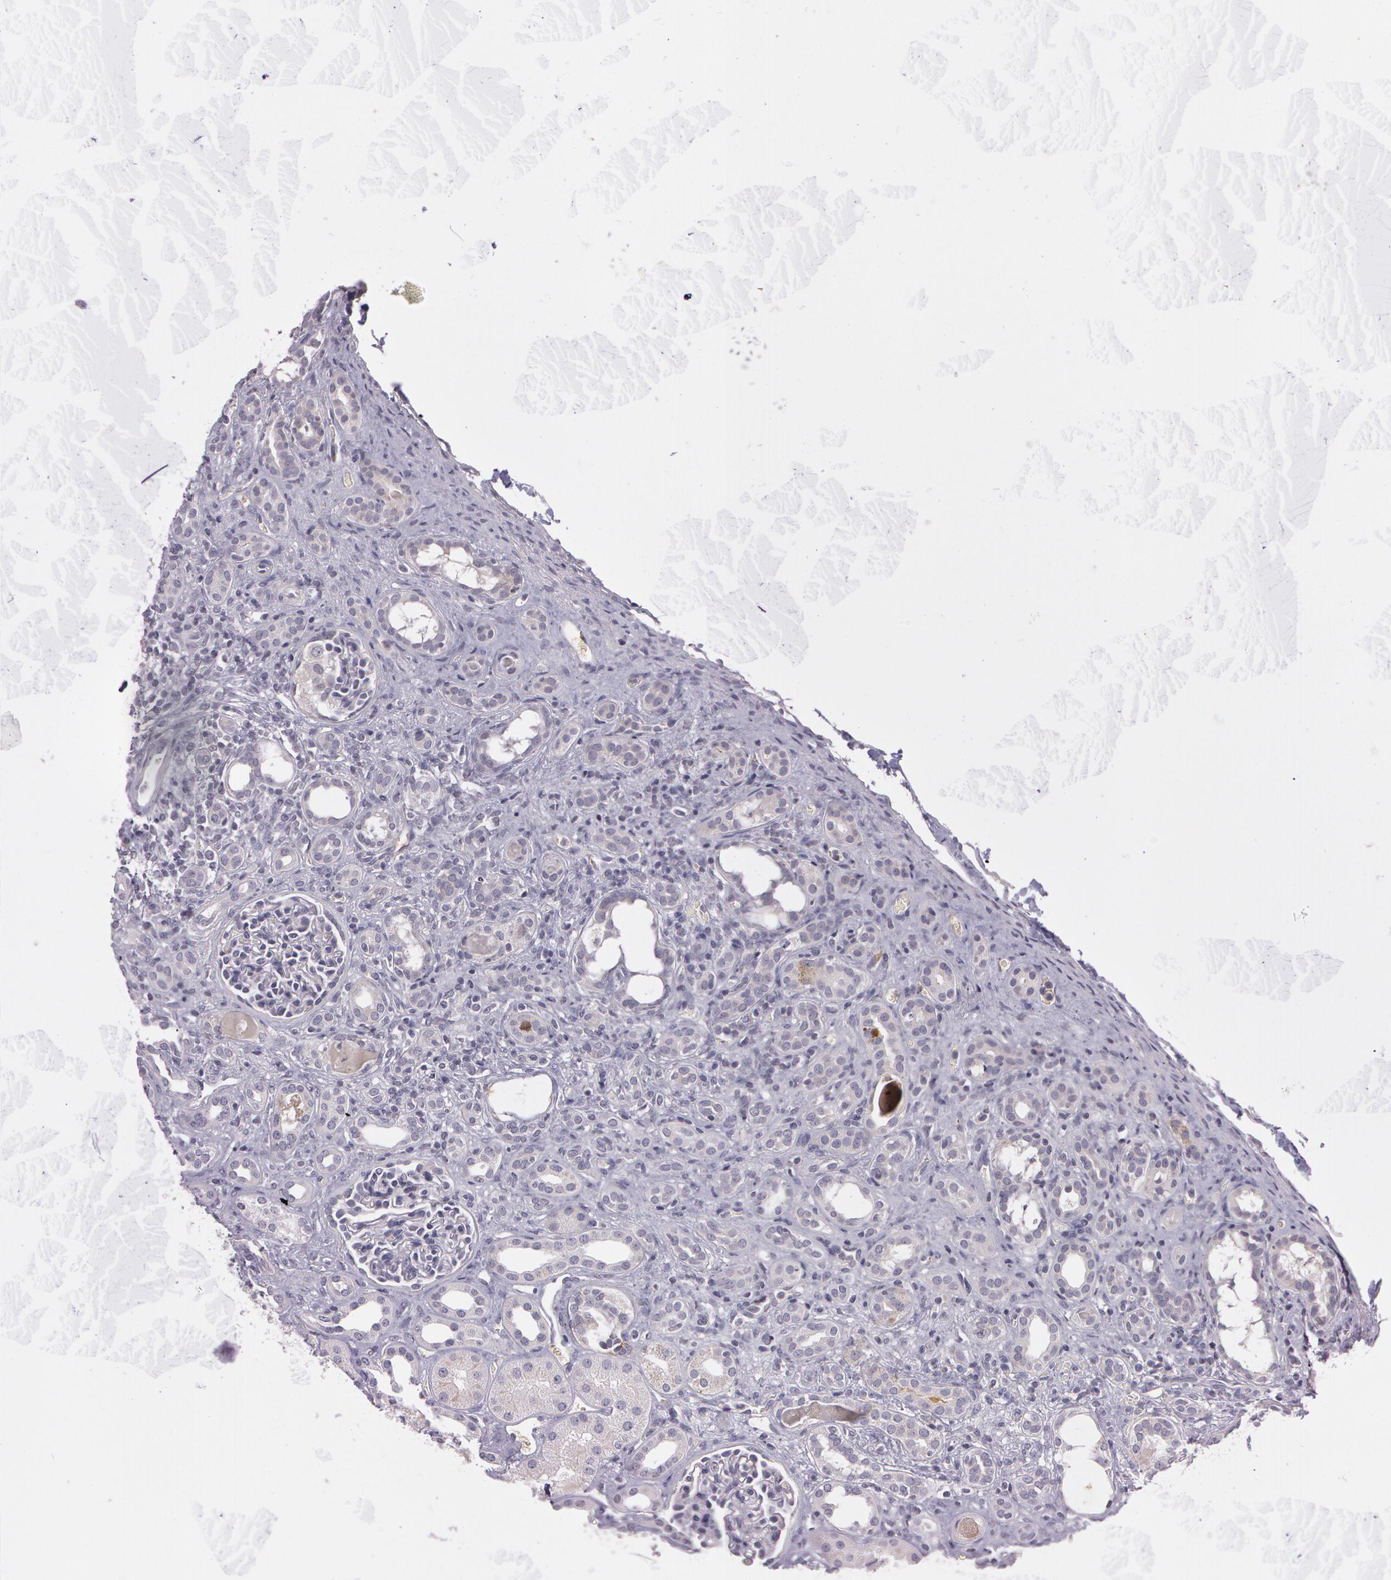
{"staining": {"intensity": "negative", "quantity": "none", "location": "none"}, "tissue": "kidney", "cell_type": "Cells in glomeruli", "image_type": "normal", "snomed": [{"axis": "morphology", "description": "Normal tissue, NOS"}, {"axis": "topography", "description": "Kidney"}], "caption": "This is an immunohistochemistry (IHC) photomicrograph of normal kidney. There is no expression in cells in glomeruli.", "gene": "MXRA5", "patient": {"sex": "male", "age": 7}}